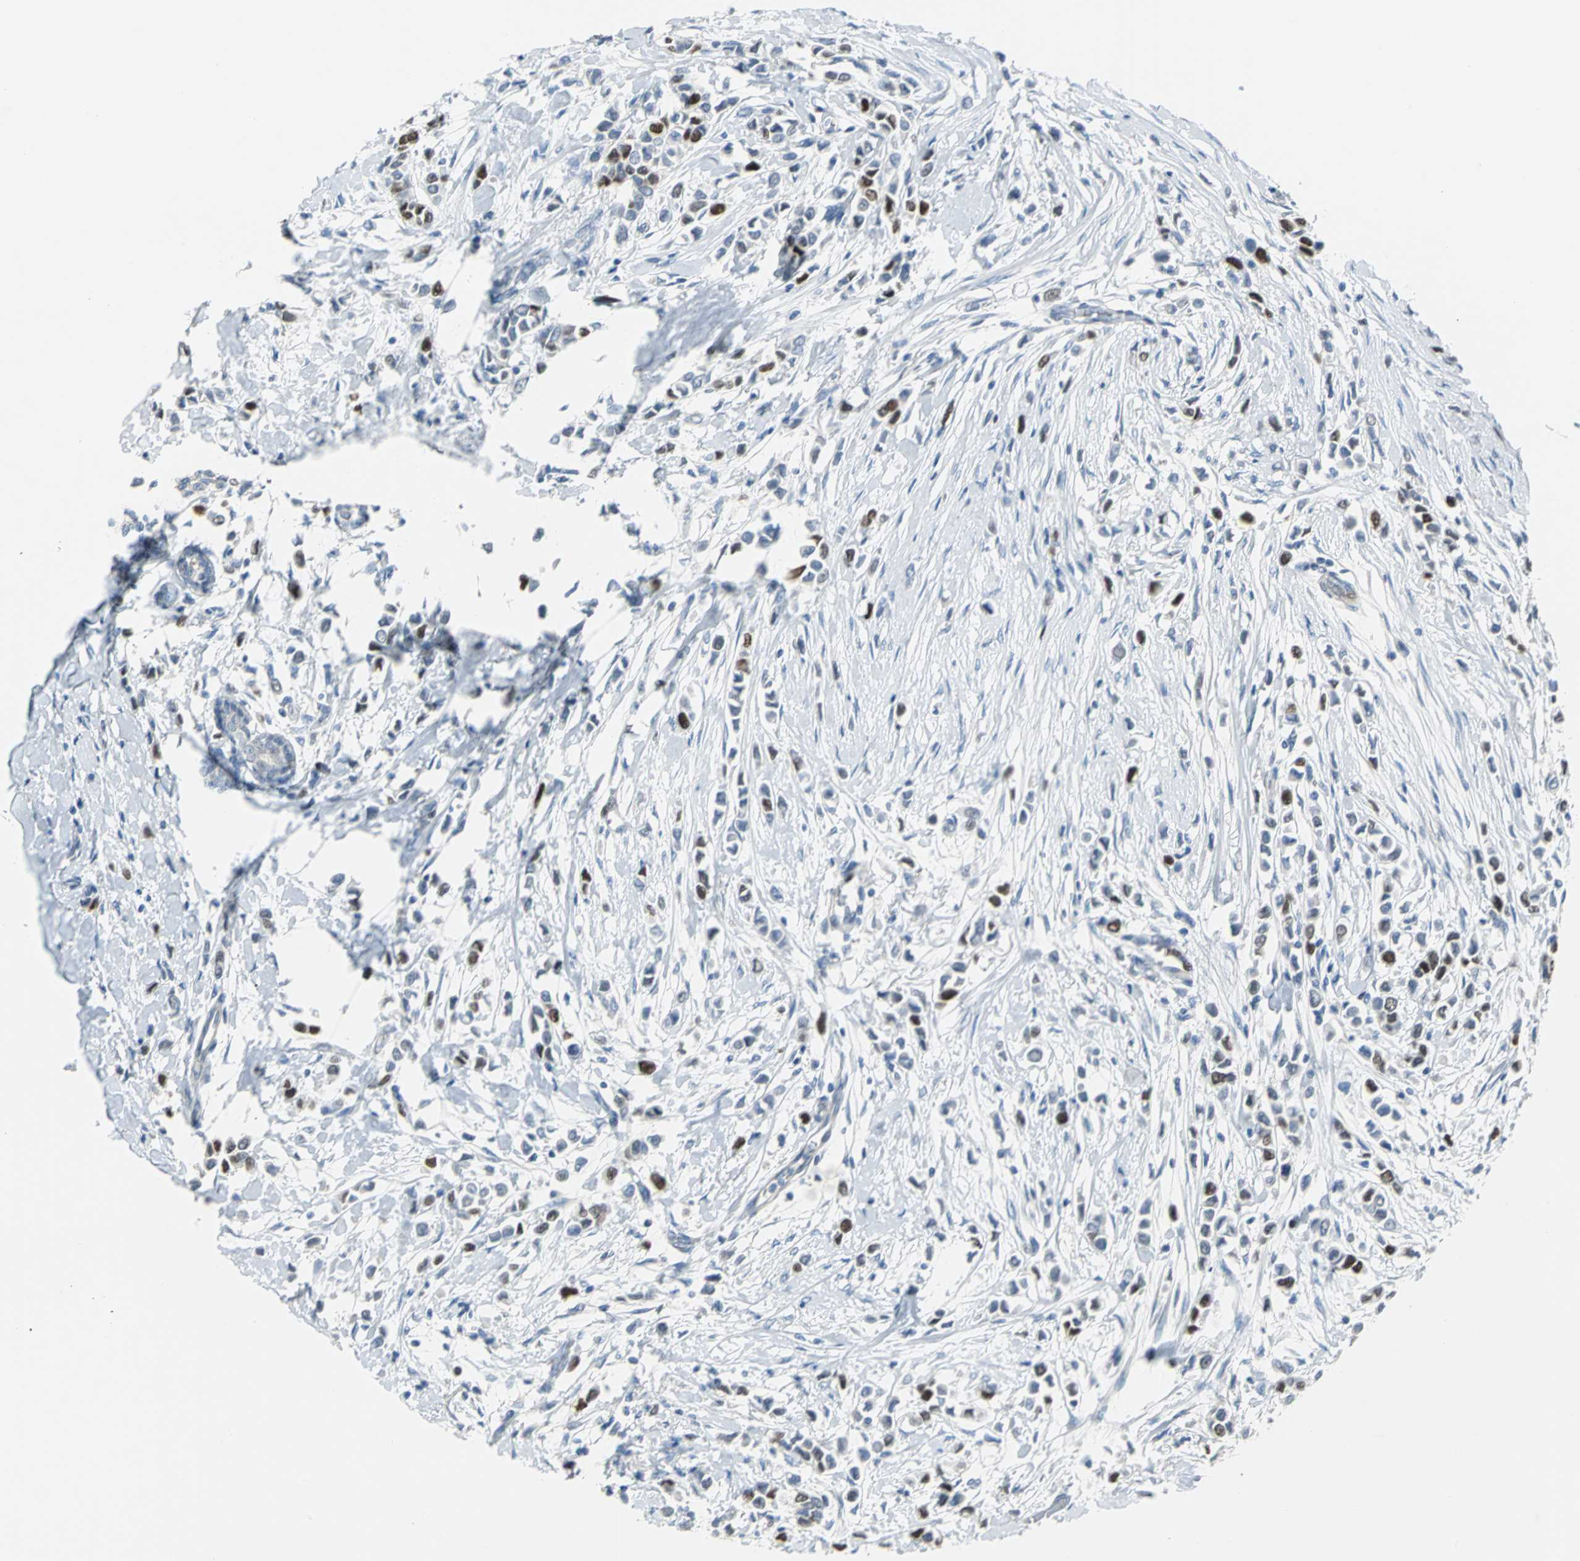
{"staining": {"intensity": "strong", "quantity": "<25%", "location": "nuclear"}, "tissue": "breast cancer", "cell_type": "Tumor cells", "image_type": "cancer", "snomed": [{"axis": "morphology", "description": "Lobular carcinoma"}, {"axis": "topography", "description": "Breast"}], "caption": "Immunohistochemistry photomicrograph of neoplastic tissue: breast lobular carcinoma stained using IHC demonstrates medium levels of strong protein expression localized specifically in the nuclear of tumor cells, appearing as a nuclear brown color.", "gene": "MCM3", "patient": {"sex": "female", "age": 51}}